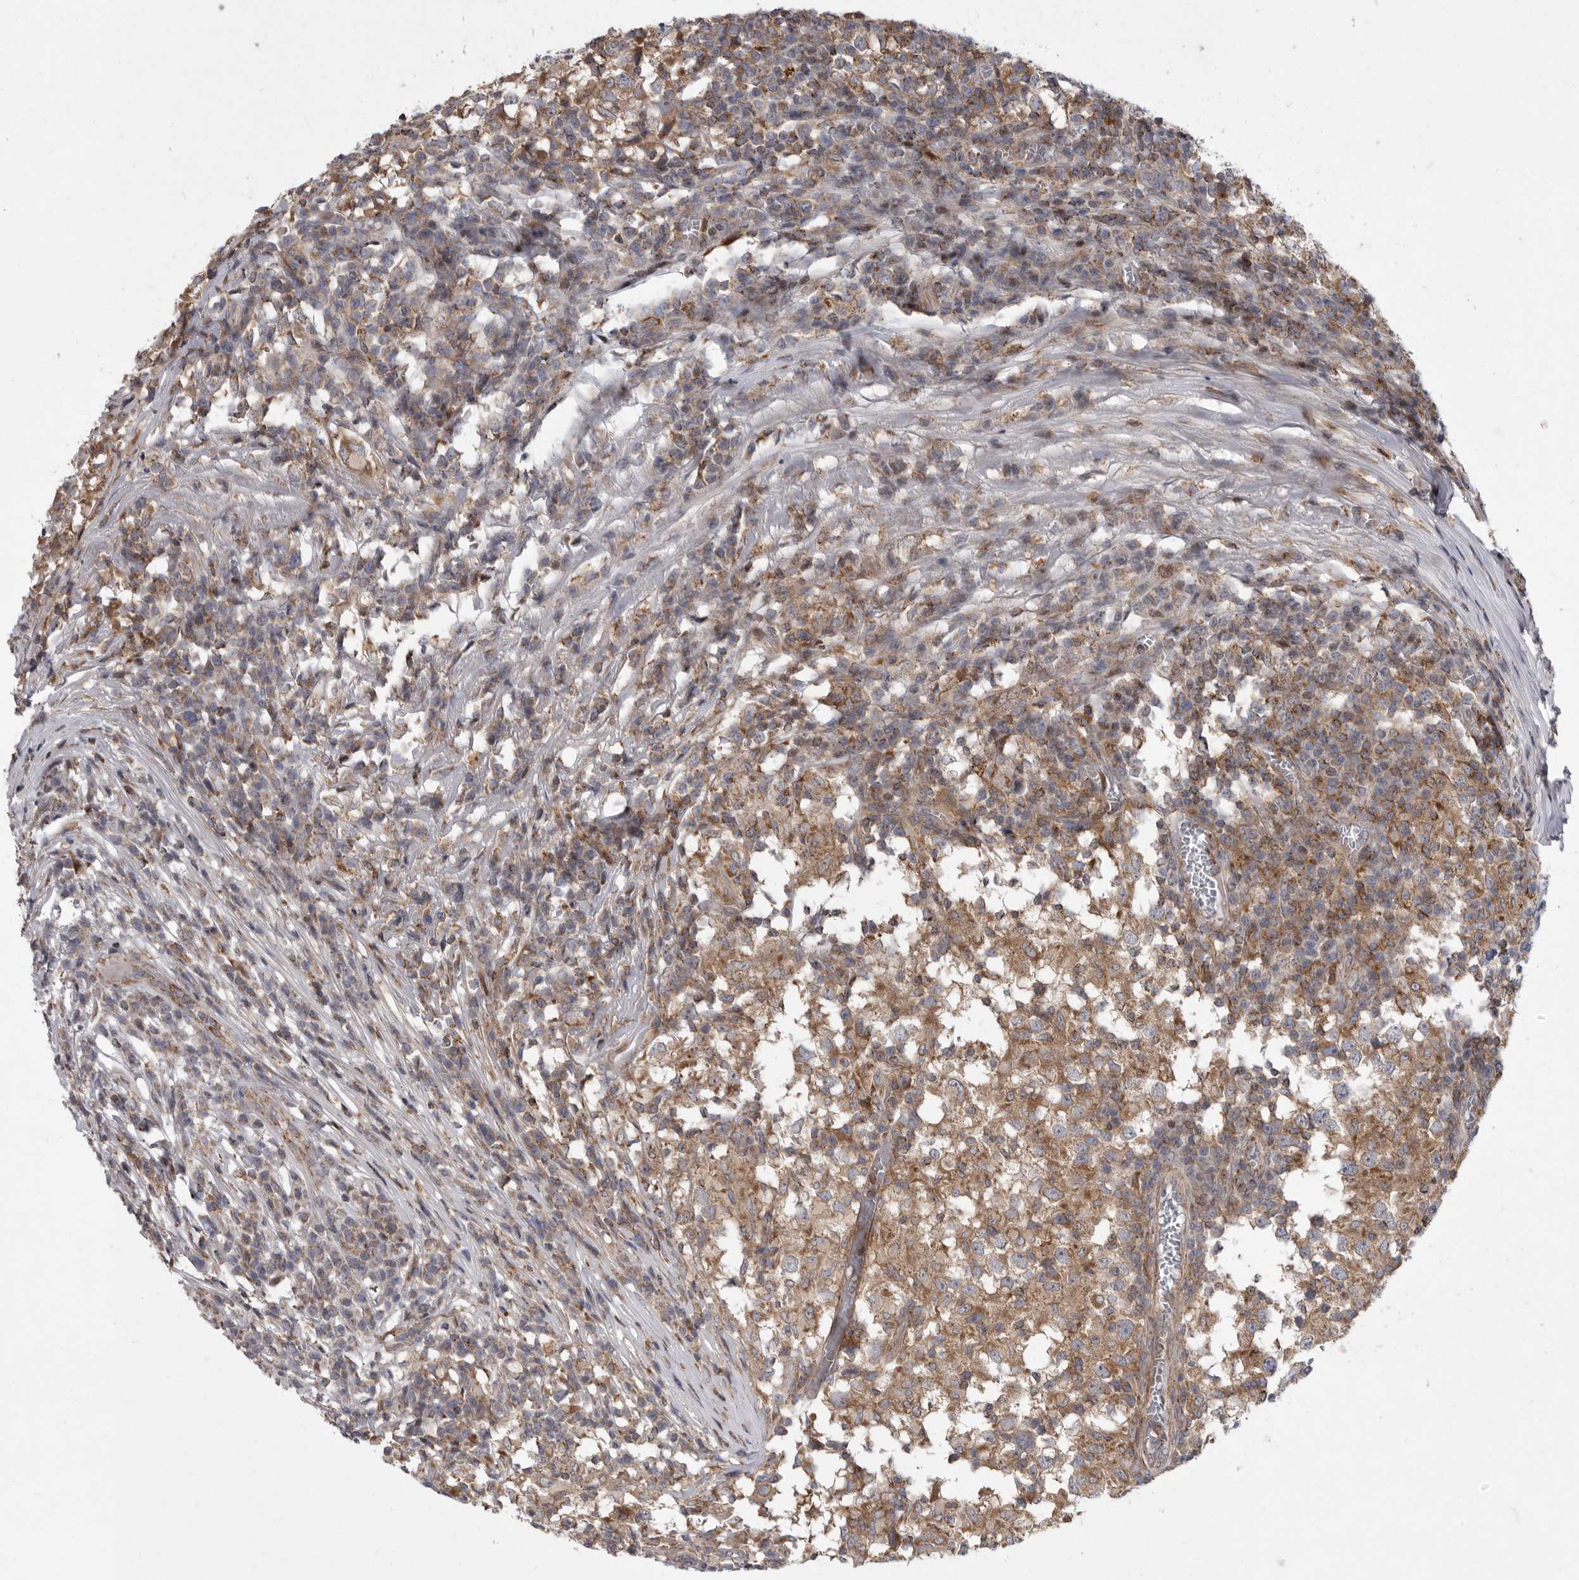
{"staining": {"intensity": "moderate", "quantity": ">75%", "location": "cytoplasmic/membranous"}, "tissue": "testis cancer", "cell_type": "Tumor cells", "image_type": "cancer", "snomed": [{"axis": "morphology", "description": "Seminoma, NOS"}, {"axis": "topography", "description": "Testis"}], "caption": "Human testis cancer stained with a brown dye demonstrates moderate cytoplasmic/membranous positive positivity in about >75% of tumor cells.", "gene": "MPZL1", "patient": {"sex": "male", "age": 65}}